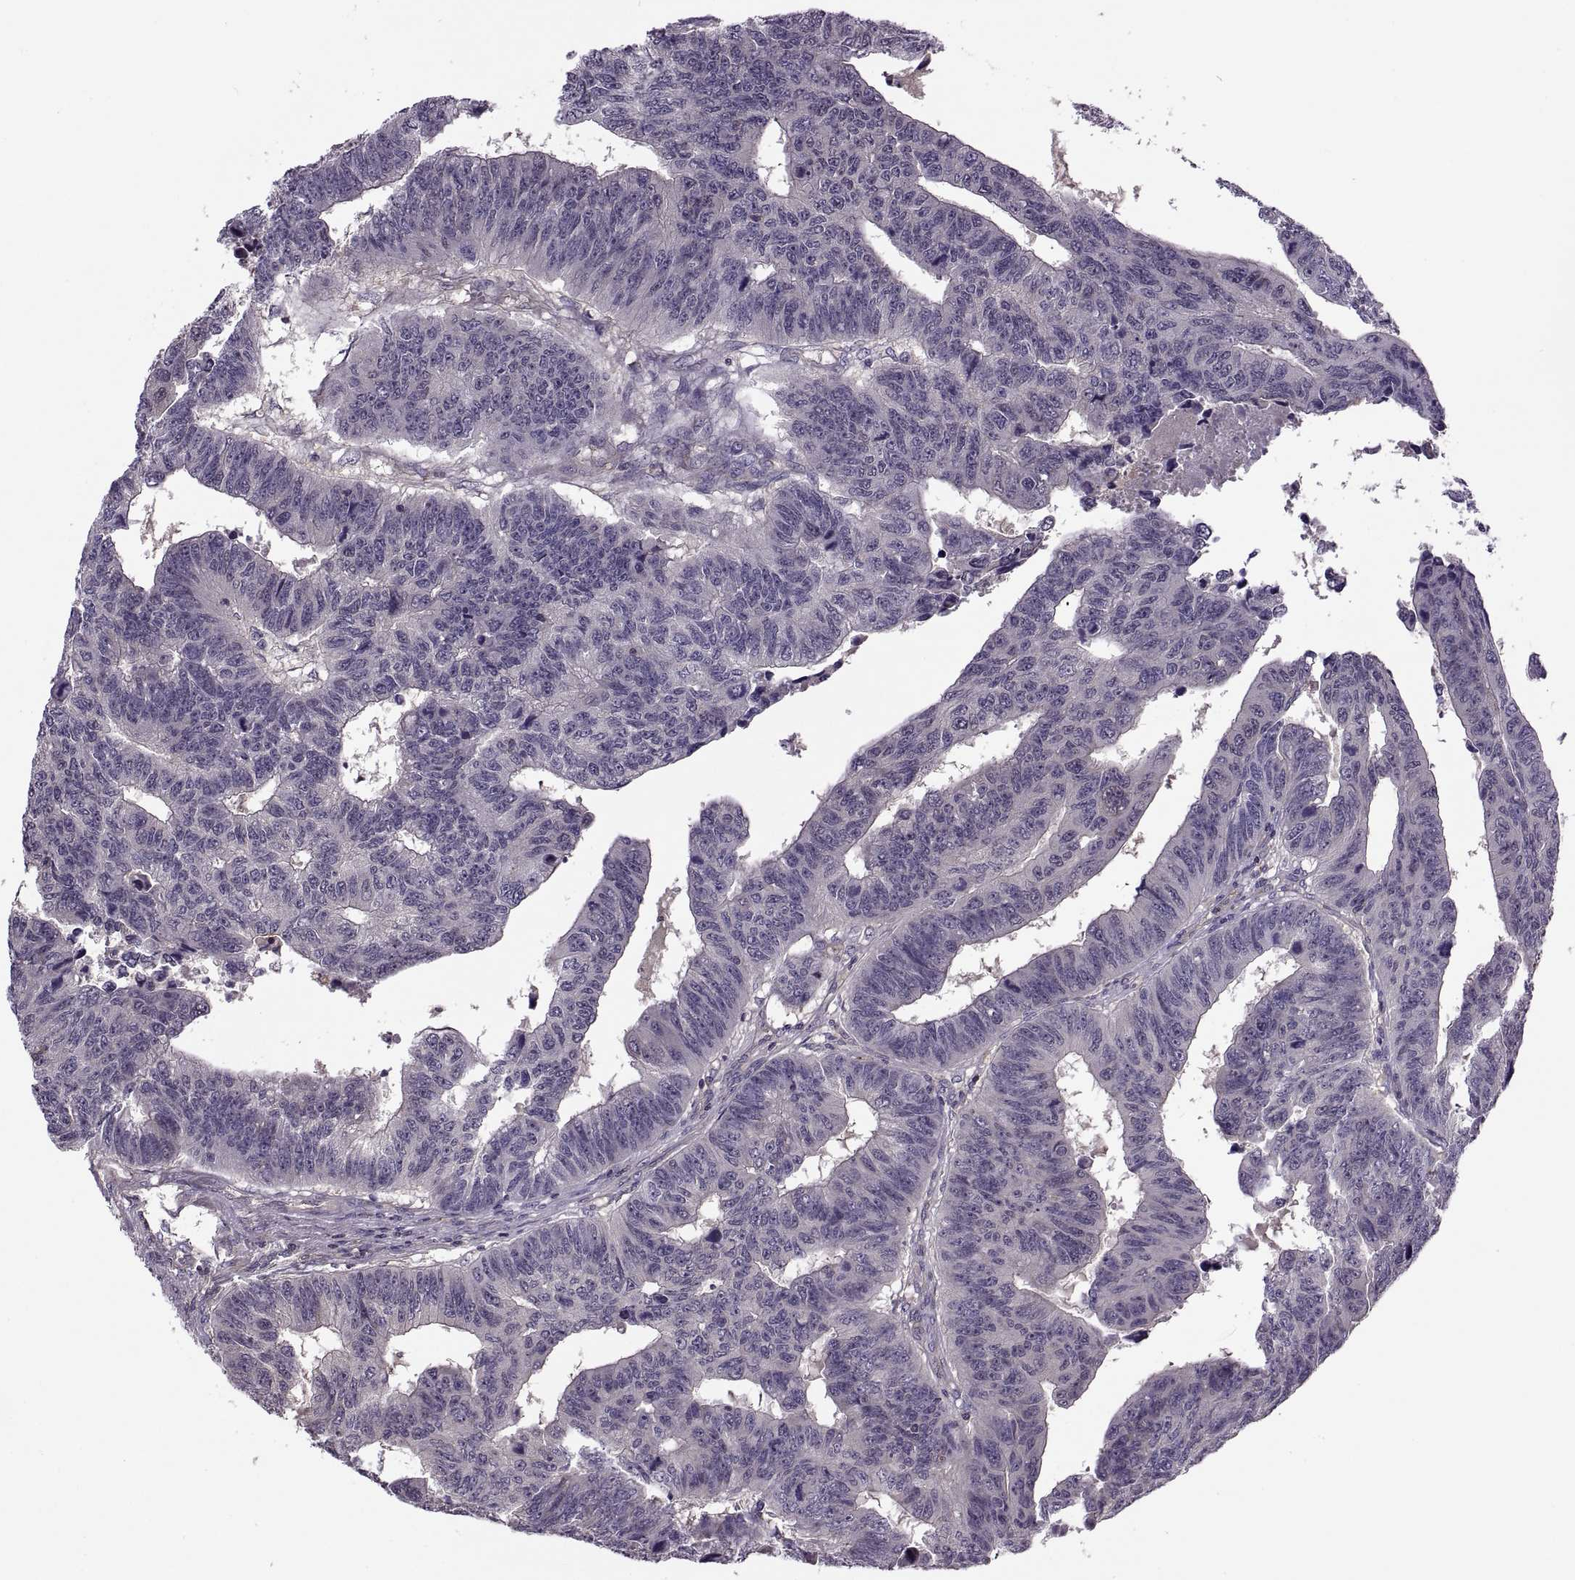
{"staining": {"intensity": "negative", "quantity": "none", "location": "none"}, "tissue": "colorectal cancer", "cell_type": "Tumor cells", "image_type": "cancer", "snomed": [{"axis": "morphology", "description": "Adenocarcinoma, NOS"}, {"axis": "topography", "description": "Rectum"}], "caption": "IHC image of colorectal cancer (adenocarcinoma) stained for a protein (brown), which demonstrates no positivity in tumor cells.", "gene": "SLC2A3", "patient": {"sex": "female", "age": 85}}